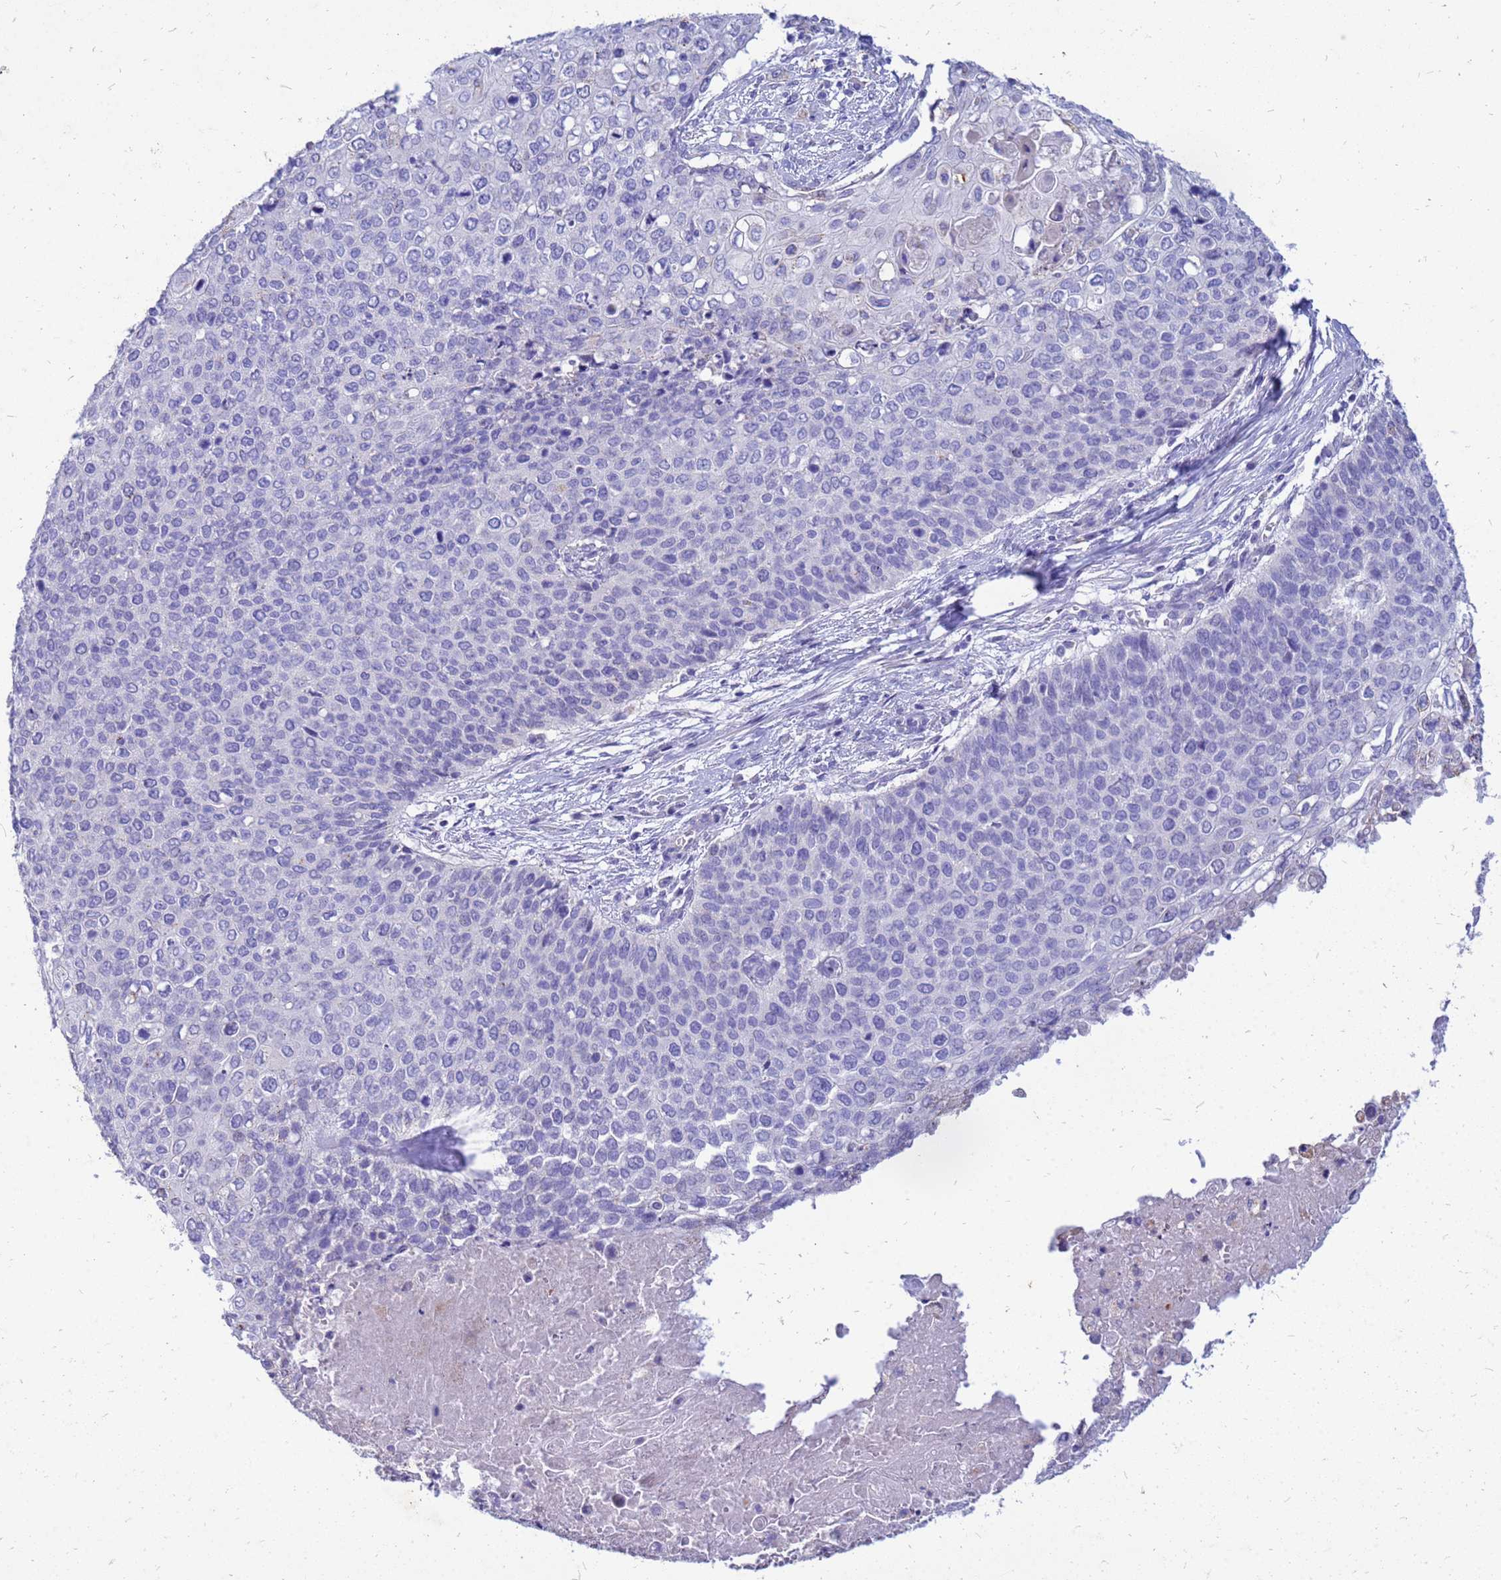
{"staining": {"intensity": "negative", "quantity": "none", "location": "none"}, "tissue": "cervical cancer", "cell_type": "Tumor cells", "image_type": "cancer", "snomed": [{"axis": "morphology", "description": "Squamous cell carcinoma, NOS"}, {"axis": "topography", "description": "Cervix"}], "caption": "This is an immunohistochemistry histopathology image of human cervical squamous cell carcinoma. There is no expression in tumor cells.", "gene": "AKR1C1", "patient": {"sex": "female", "age": 39}}